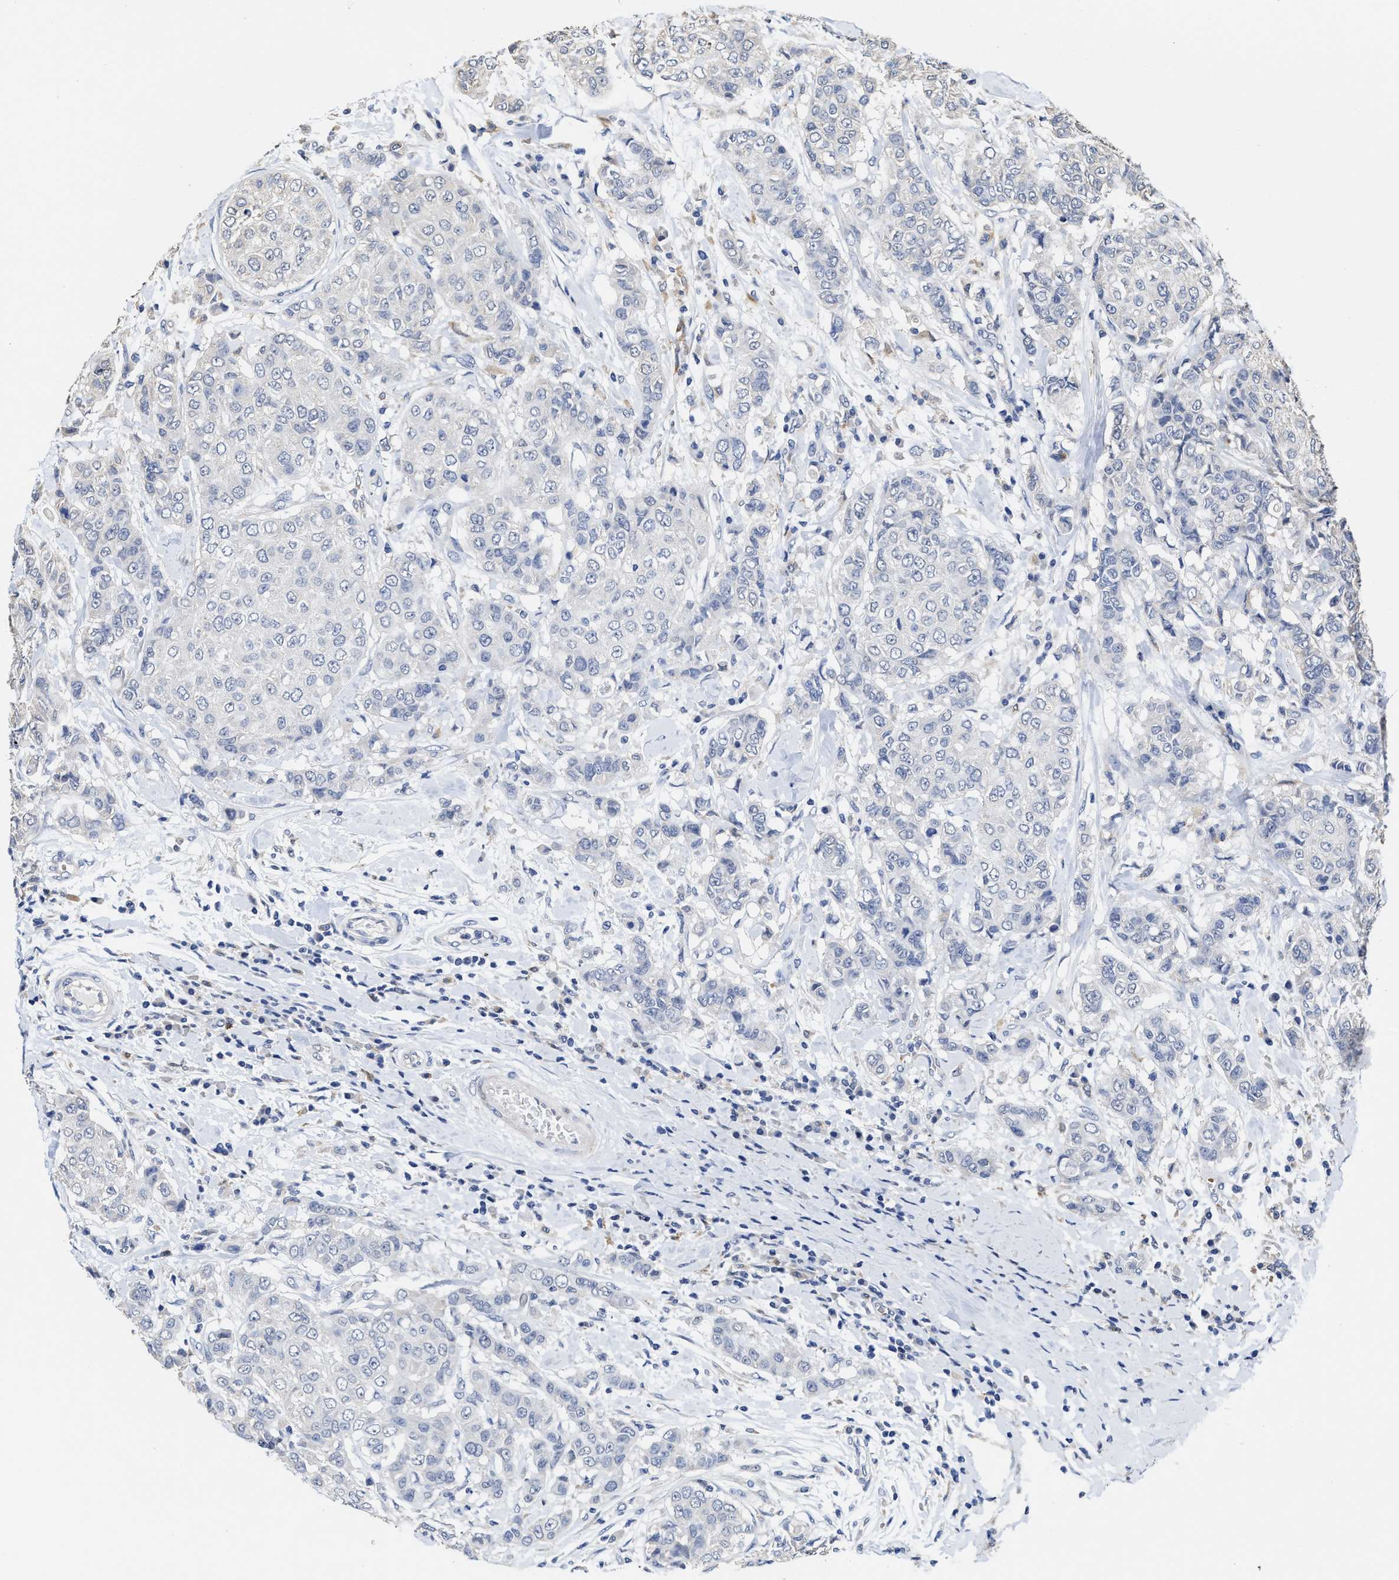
{"staining": {"intensity": "negative", "quantity": "none", "location": "none"}, "tissue": "breast cancer", "cell_type": "Tumor cells", "image_type": "cancer", "snomed": [{"axis": "morphology", "description": "Duct carcinoma"}, {"axis": "topography", "description": "Breast"}], "caption": "An IHC photomicrograph of breast cancer (infiltrating ductal carcinoma) is shown. There is no staining in tumor cells of breast cancer (infiltrating ductal carcinoma).", "gene": "ZFAT", "patient": {"sex": "female", "age": 27}}